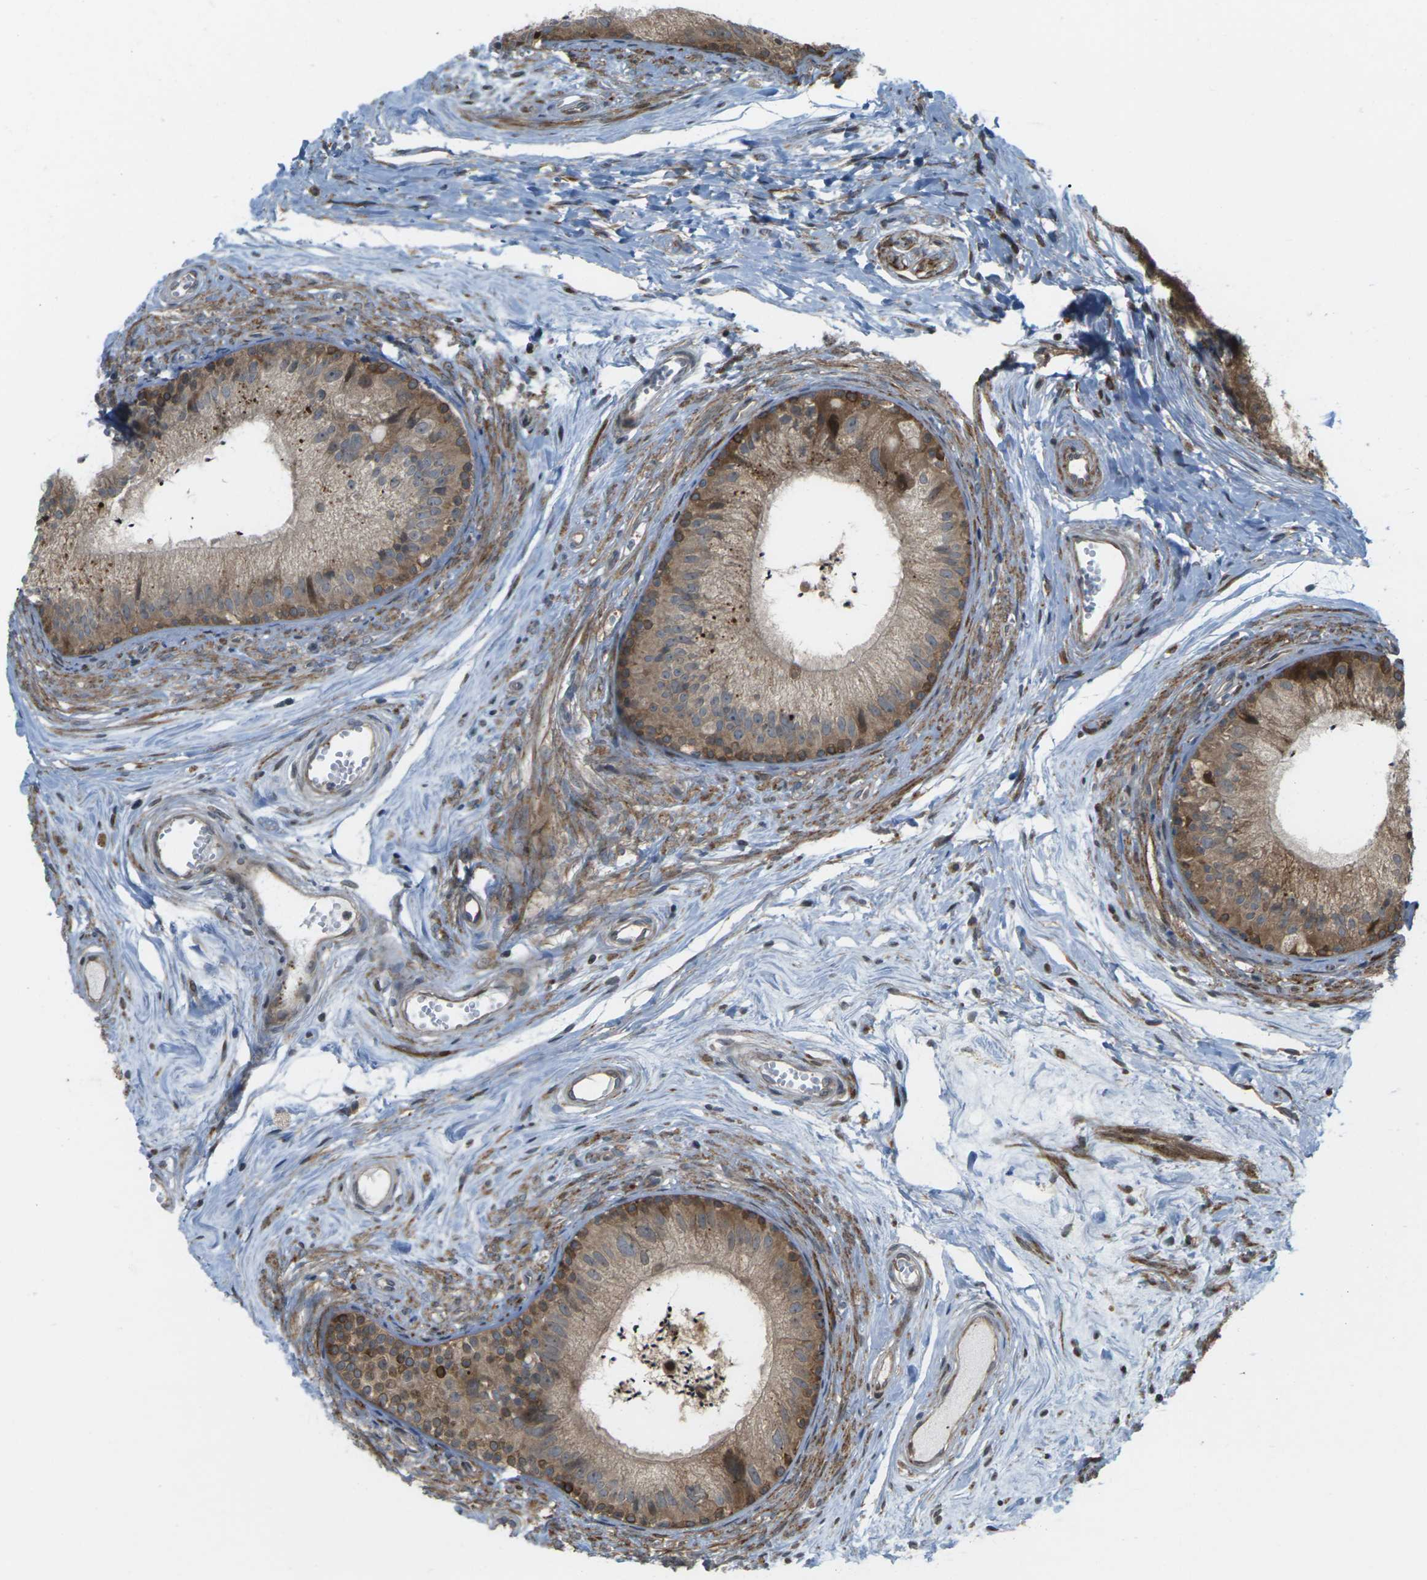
{"staining": {"intensity": "moderate", "quantity": ">75%", "location": "cytoplasmic/membranous"}, "tissue": "epididymis", "cell_type": "Glandular cells", "image_type": "normal", "snomed": [{"axis": "morphology", "description": "Normal tissue, NOS"}, {"axis": "topography", "description": "Epididymis"}], "caption": "An immunohistochemistry (IHC) photomicrograph of benign tissue is shown. Protein staining in brown labels moderate cytoplasmic/membranous positivity in epididymis within glandular cells.", "gene": "ROBO1", "patient": {"sex": "male", "age": 56}}